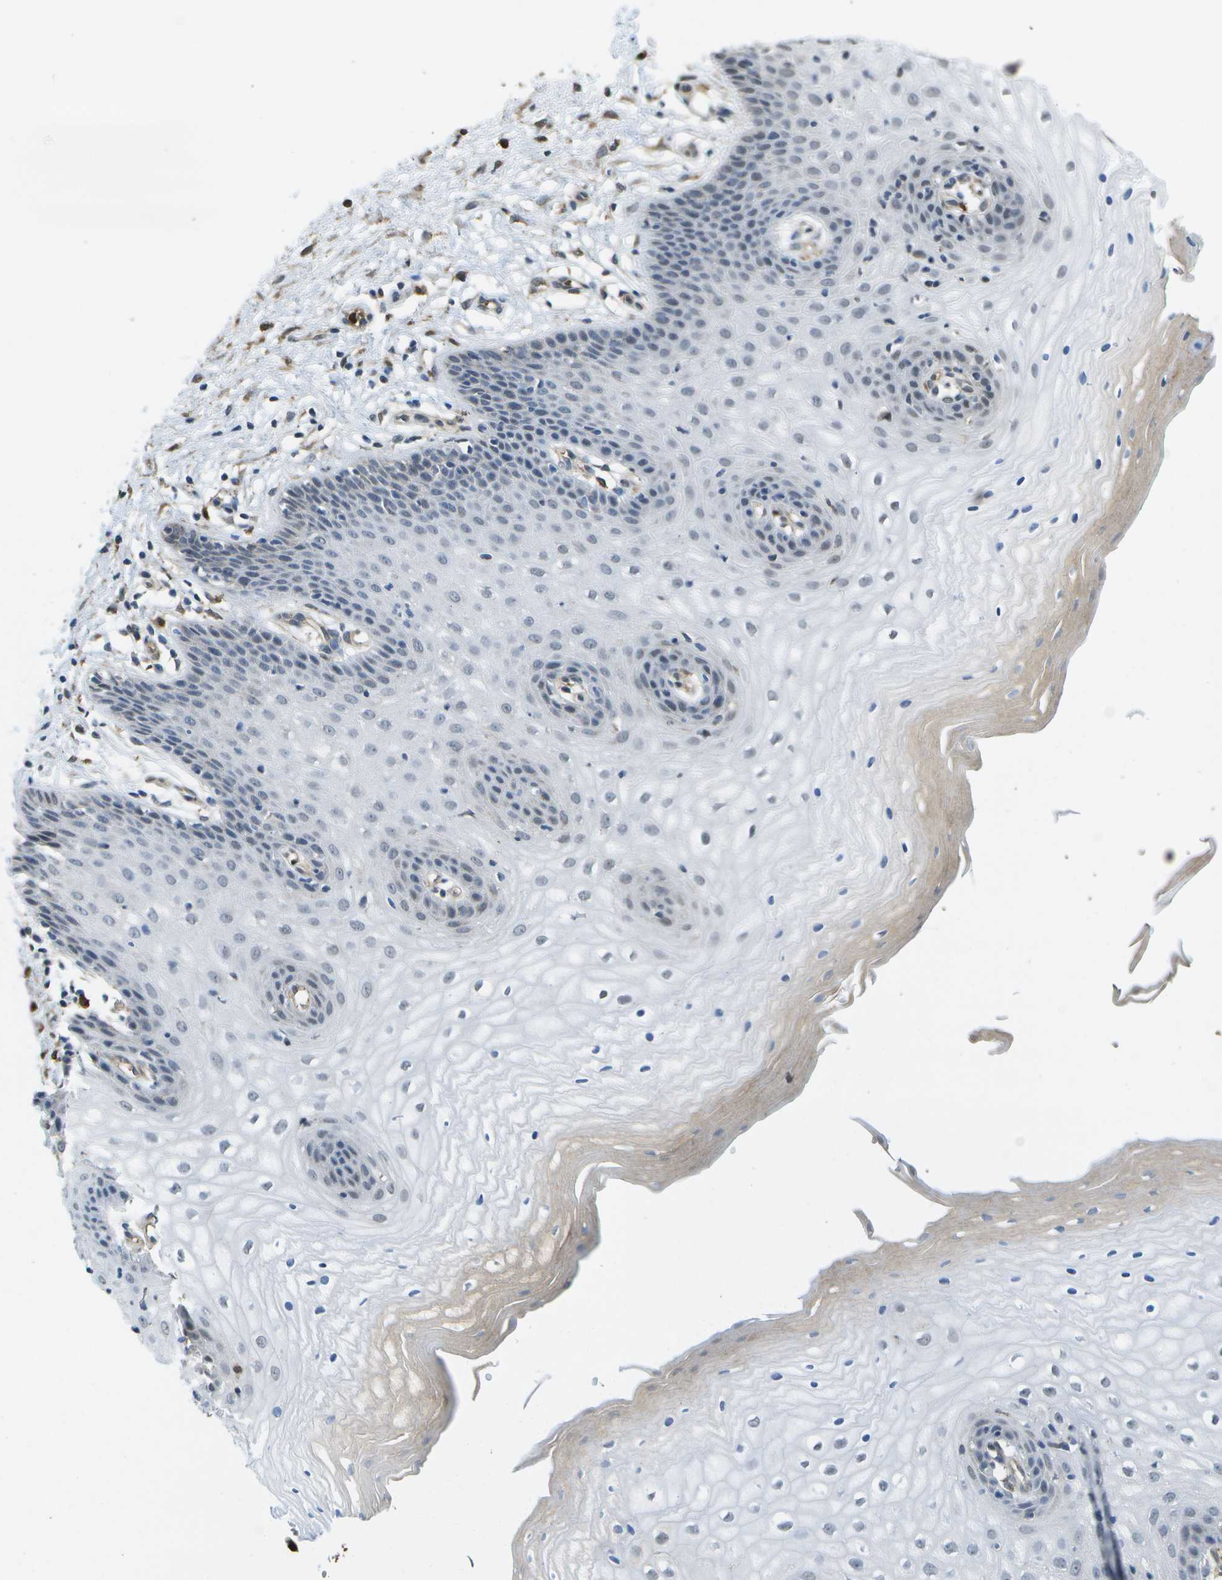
{"staining": {"intensity": "negative", "quantity": "none", "location": "none"}, "tissue": "vagina", "cell_type": "Squamous epithelial cells", "image_type": "normal", "snomed": [{"axis": "morphology", "description": "Normal tissue, NOS"}, {"axis": "topography", "description": "Vagina"}], "caption": "Benign vagina was stained to show a protein in brown. There is no significant staining in squamous epithelial cells.", "gene": "CACHD1", "patient": {"sex": "female", "age": 34}}